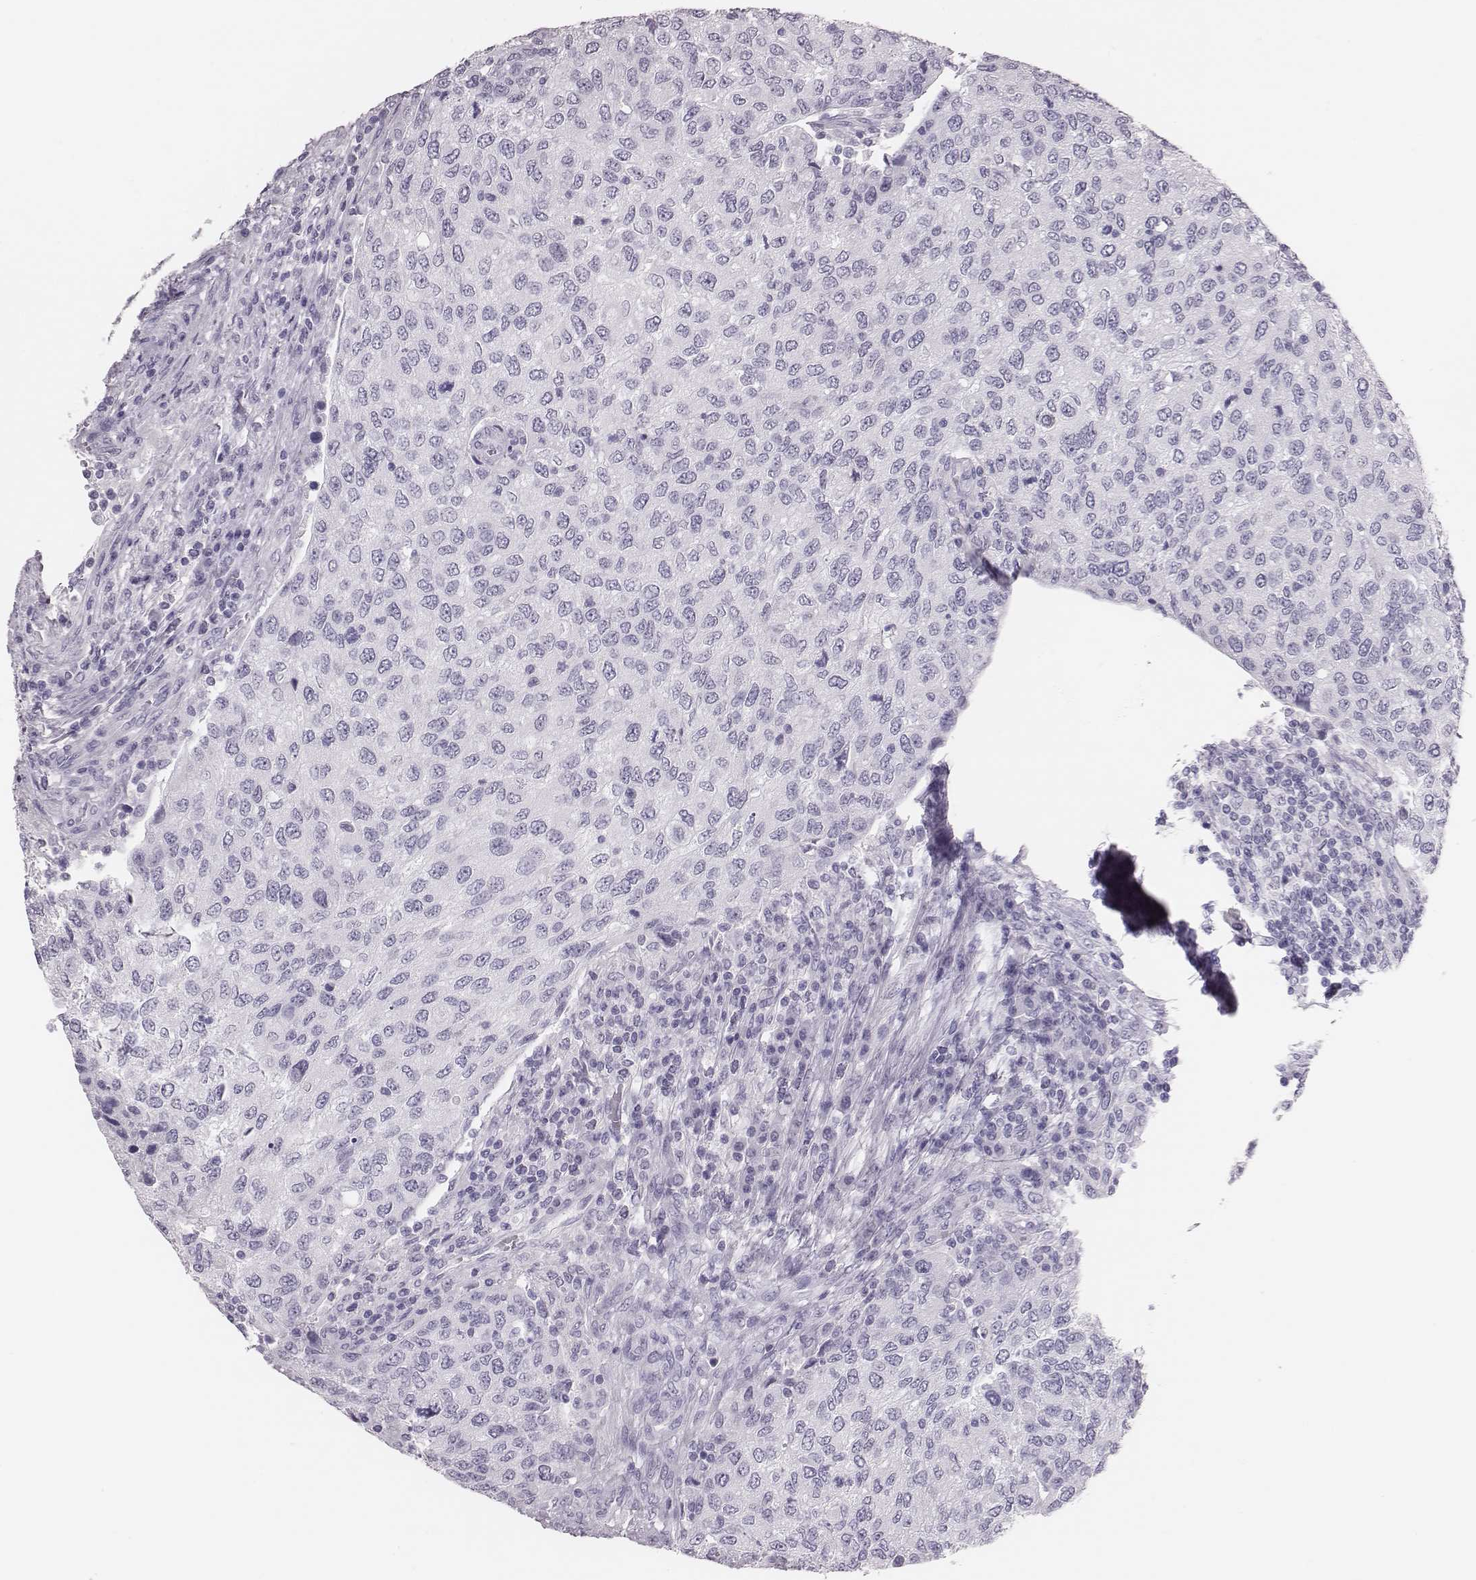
{"staining": {"intensity": "negative", "quantity": "none", "location": "none"}, "tissue": "urothelial cancer", "cell_type": "Tumor cells", "image_type": "cancer", "snomed": [{"axis": "morphology", "description": "Urothelial carcinoma, High grade"}, {"axis": "topography", "description": "Urinary bladder"}], "caption": "Immunohistochemistry micrograph of urothelial cancer stained for a protein (brown), which demonstrates no positivity in tumor cells.", "gene": "H1-6", "patient": {"sex": "female", "age": 78}}